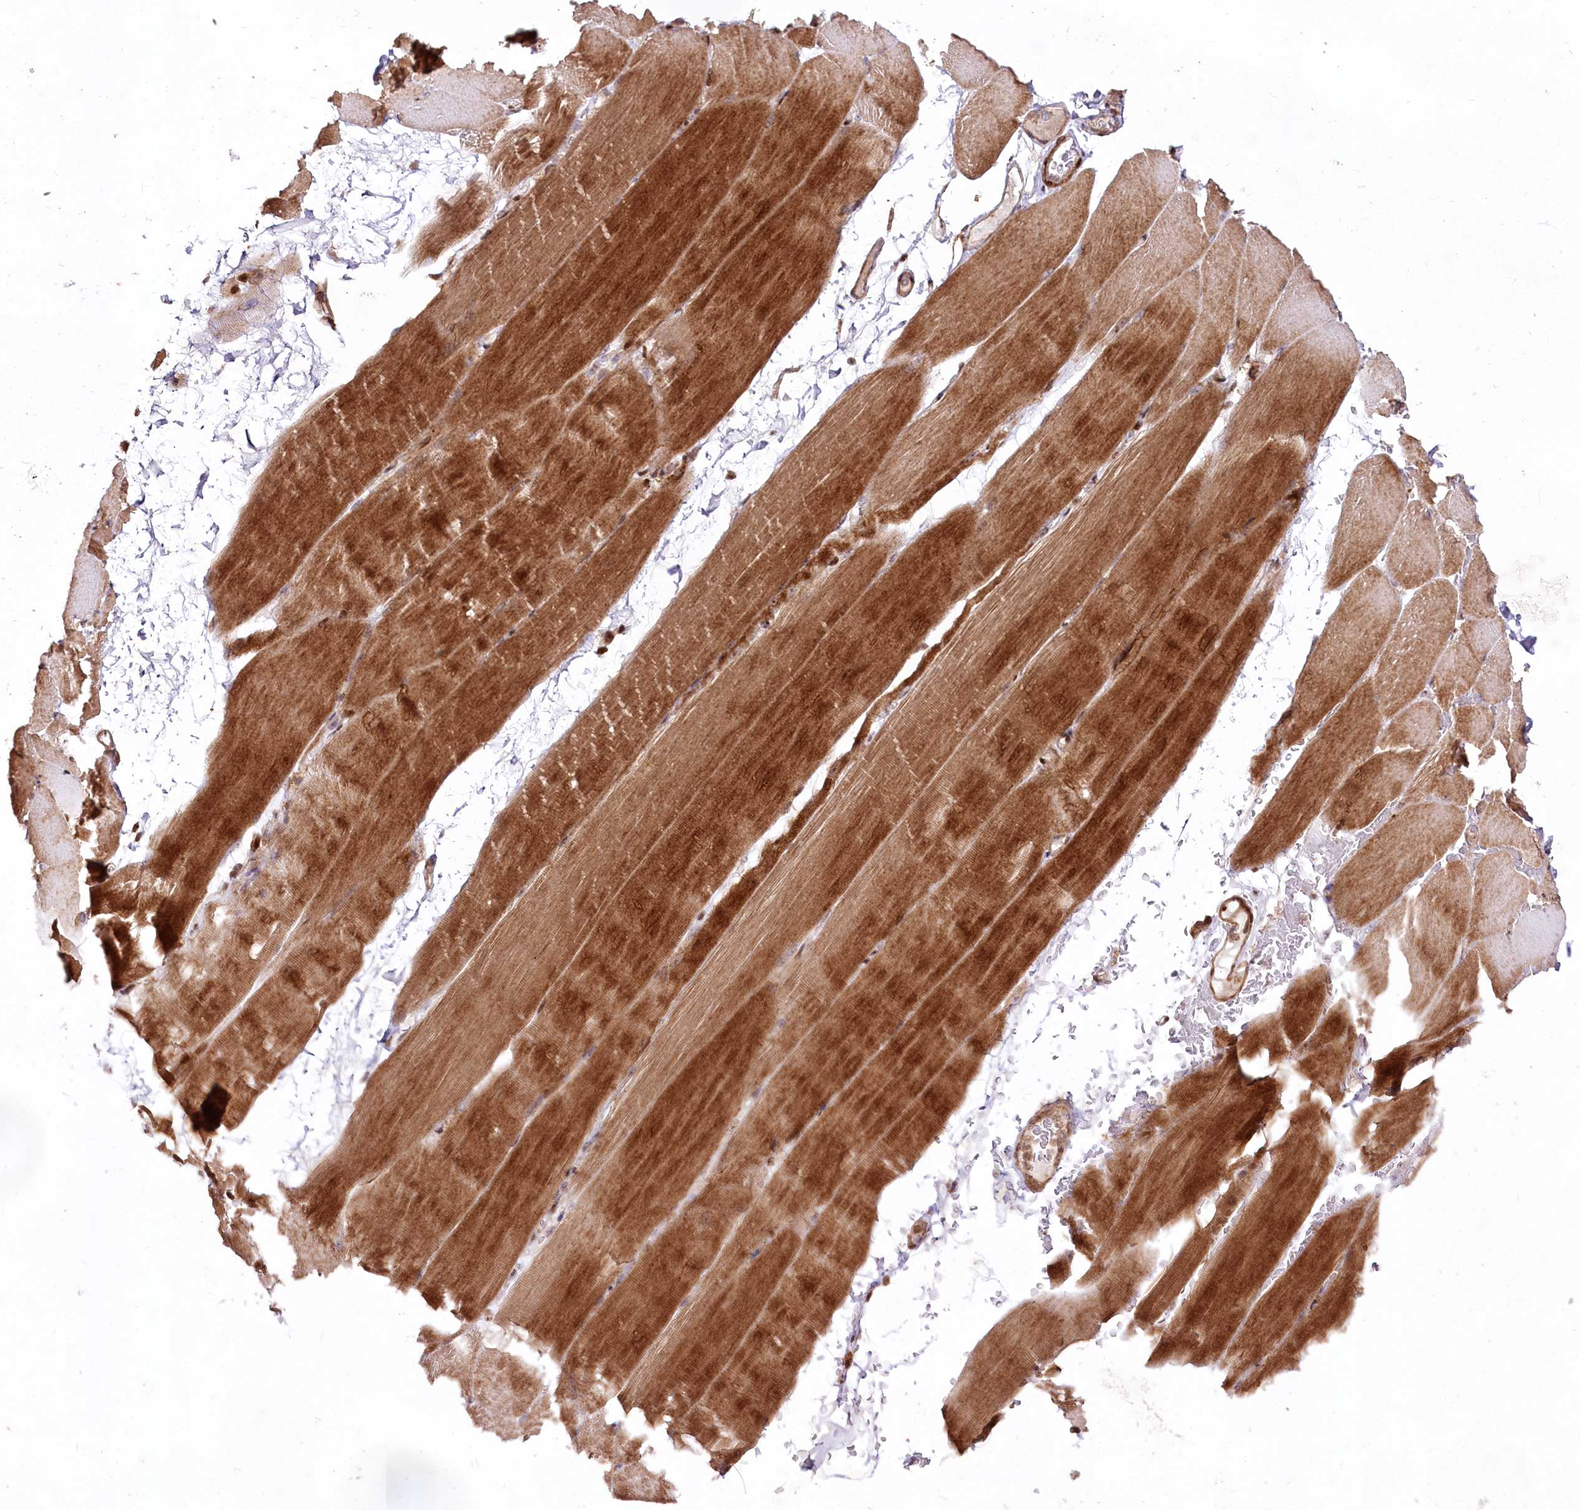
{"staining": {"intensity": "strong", "quantity": "25%-75%", "location": "cytoplasmic/membranous"}, "tissue": "skeletal muscle", "cell_type": "Myocytes", "image_type": "normal", "snomed": [{"axis": "morphology", "description": "Normal tissue, NOS"}, {"axis": "topography", "description": "Skeletal muscle"}, {"axis": "topography", "description": "Parathyroid gland"}], "caption": "Brown immunohistochemical staining in unremarkable human skeletal muscle shows strong cytoplasmic/membranous expression in about 25%-75% of myocytes.", "gene": "PSTK", "patient": {"sex": "female", "age": 37}}